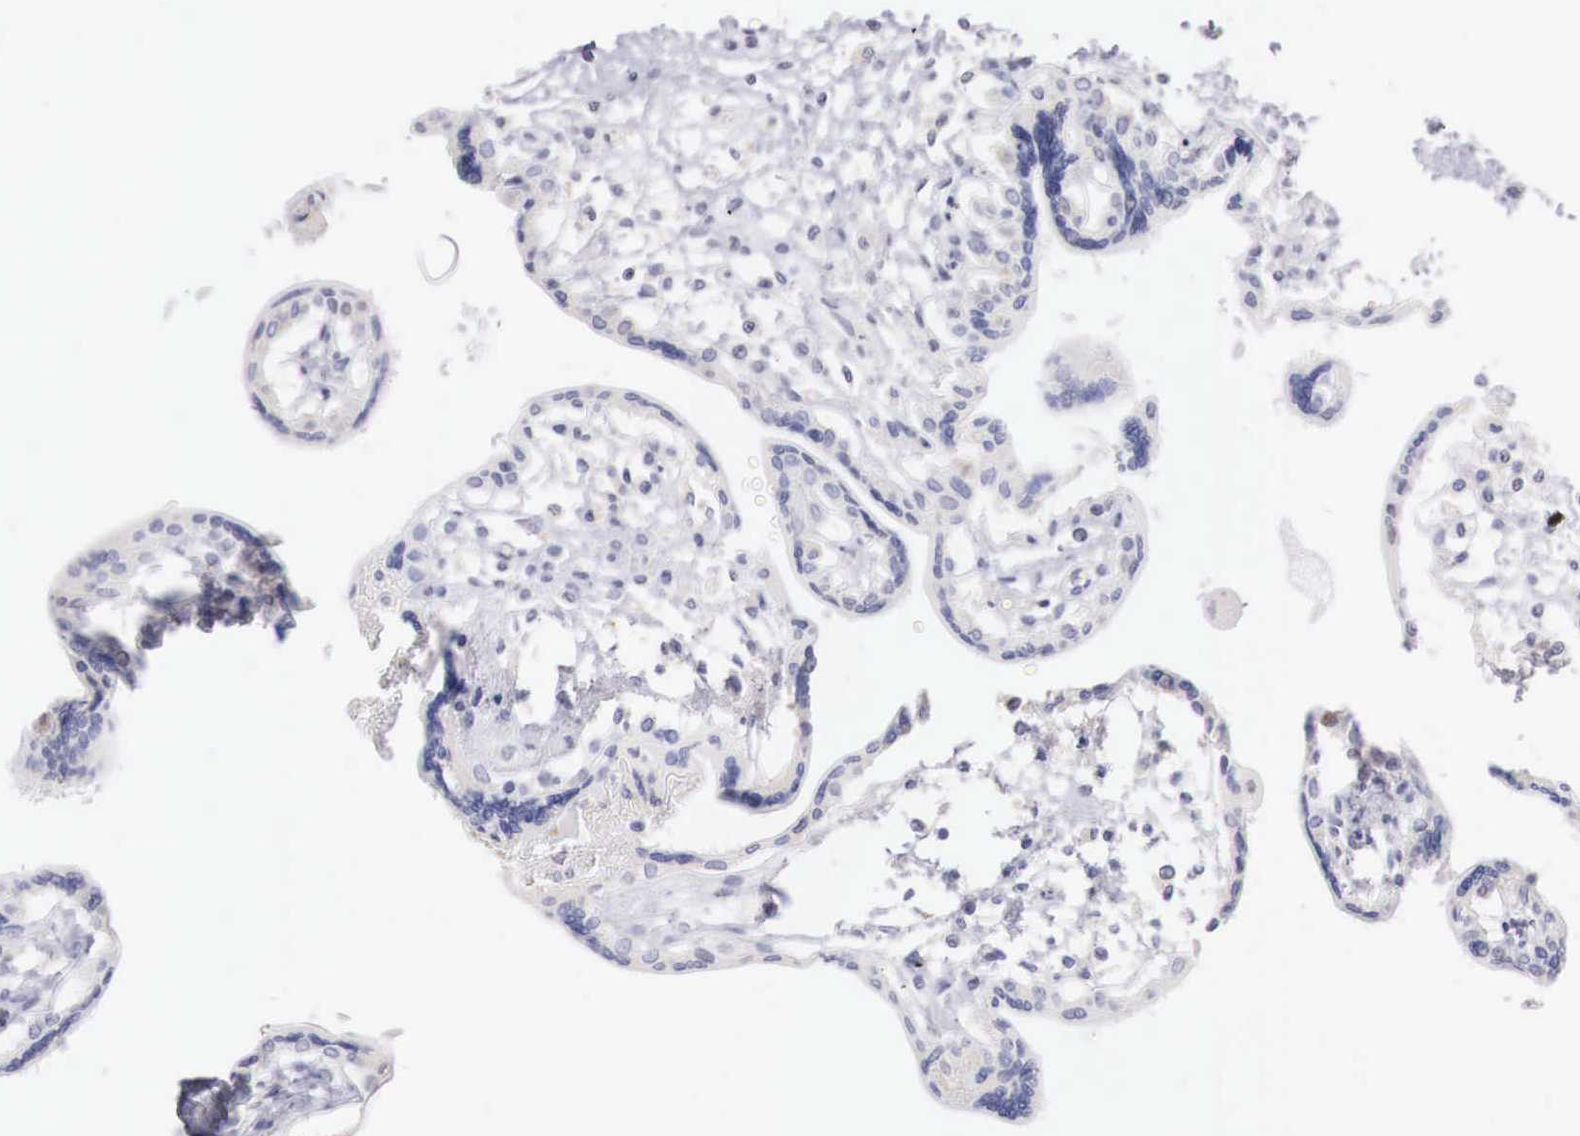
{"staining": {"intensity": "negative", "quantity": "none", "location": "none"}, "tissue": "placenta", "cell_type": "Trophoblastic cells", "image_type": "normal", "snomed": [{"axis": "morphology", "description": "Normal tissue, NOS"}, {"axis": "topography", "description": "Placenta"}], "caption": "Micrograph shows no protein expression in trophoblastic cells of benign placenta. (DAB (3,3'-diaminobenzidine) immunohistochemistry visualized using brightfield microscopy, high magnification).", "gene": "TRIM13", "patient": {"sex": "female", "age": 31}}